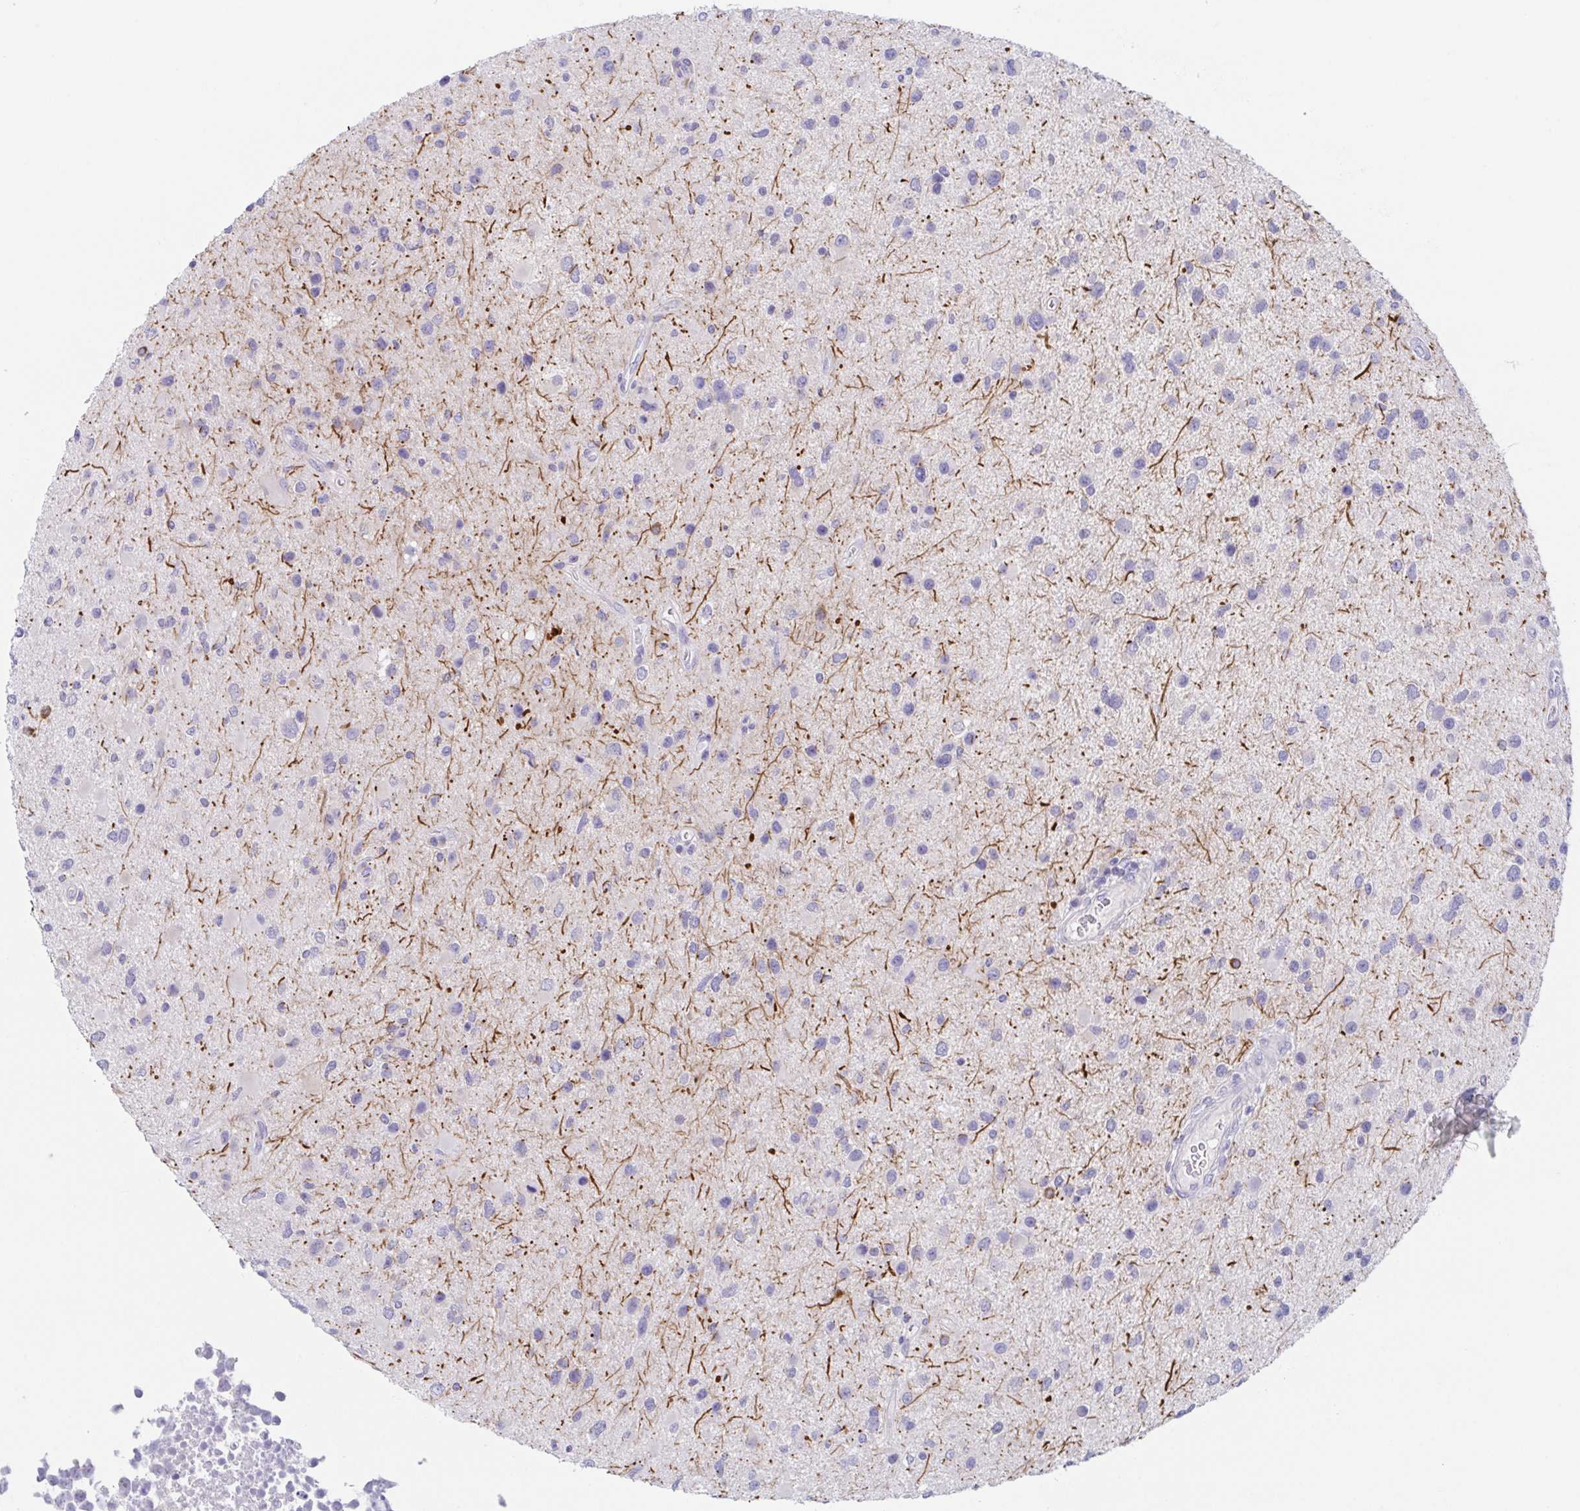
{"staining": {"intensity": "negative", "quantity": "none", "location": "none"}, "tissue": "glioma", "cell_type": "Tumor cells", "image_type": "cancer", "snomed": [{"axis": "morphology", "description": "Glioma, malignant, Low grade"}, {"axis": "topography", "description": "Brain"}], "caption": "This is a photomicrograph of immunohistochemistry staining of glioma, which shows no expression in tumor cells.", "gene": "HTR2A", "patient": {"sex": "female", "age": 32}}